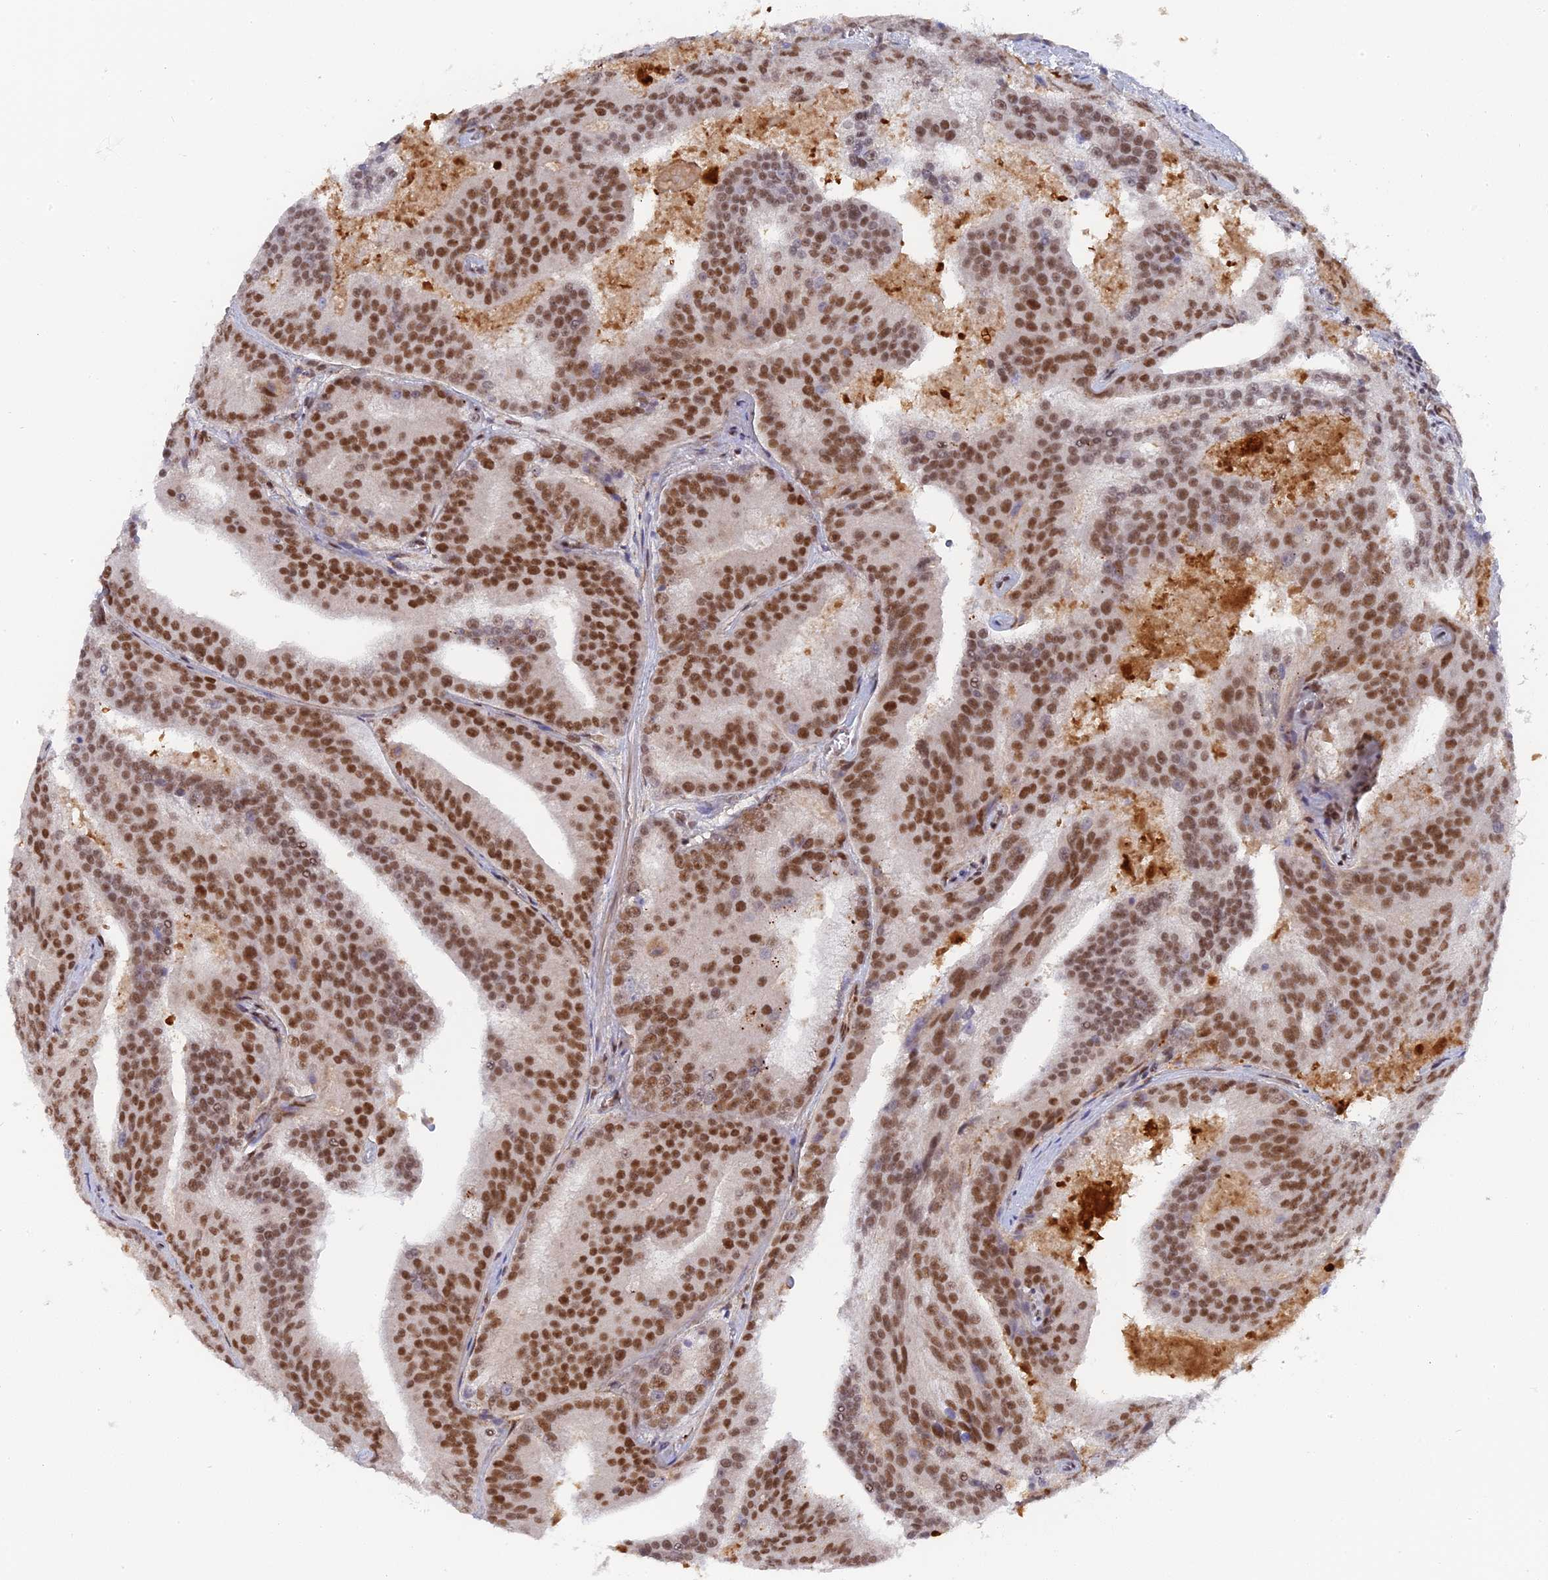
{"staining": {"intensity": "strong", "quantity": ">75%", "location": "nuclear"}, "tissue": "prostate cancer", "cell_type": "Tumor cells", "image_type": "cancer", "snomed": [{"axis": "morphology", "description": "Adenocarcinoma, High grade"}, {"axis": "topography", "description": "Prostate"}], "caption": "Human prostate cancer (high-grade adenocarcinoma) stained with a protein marker reveals strong staining in tumor cells.", "gene": "CCDC85A", "patient": {"sex": "male", "age": 61}}